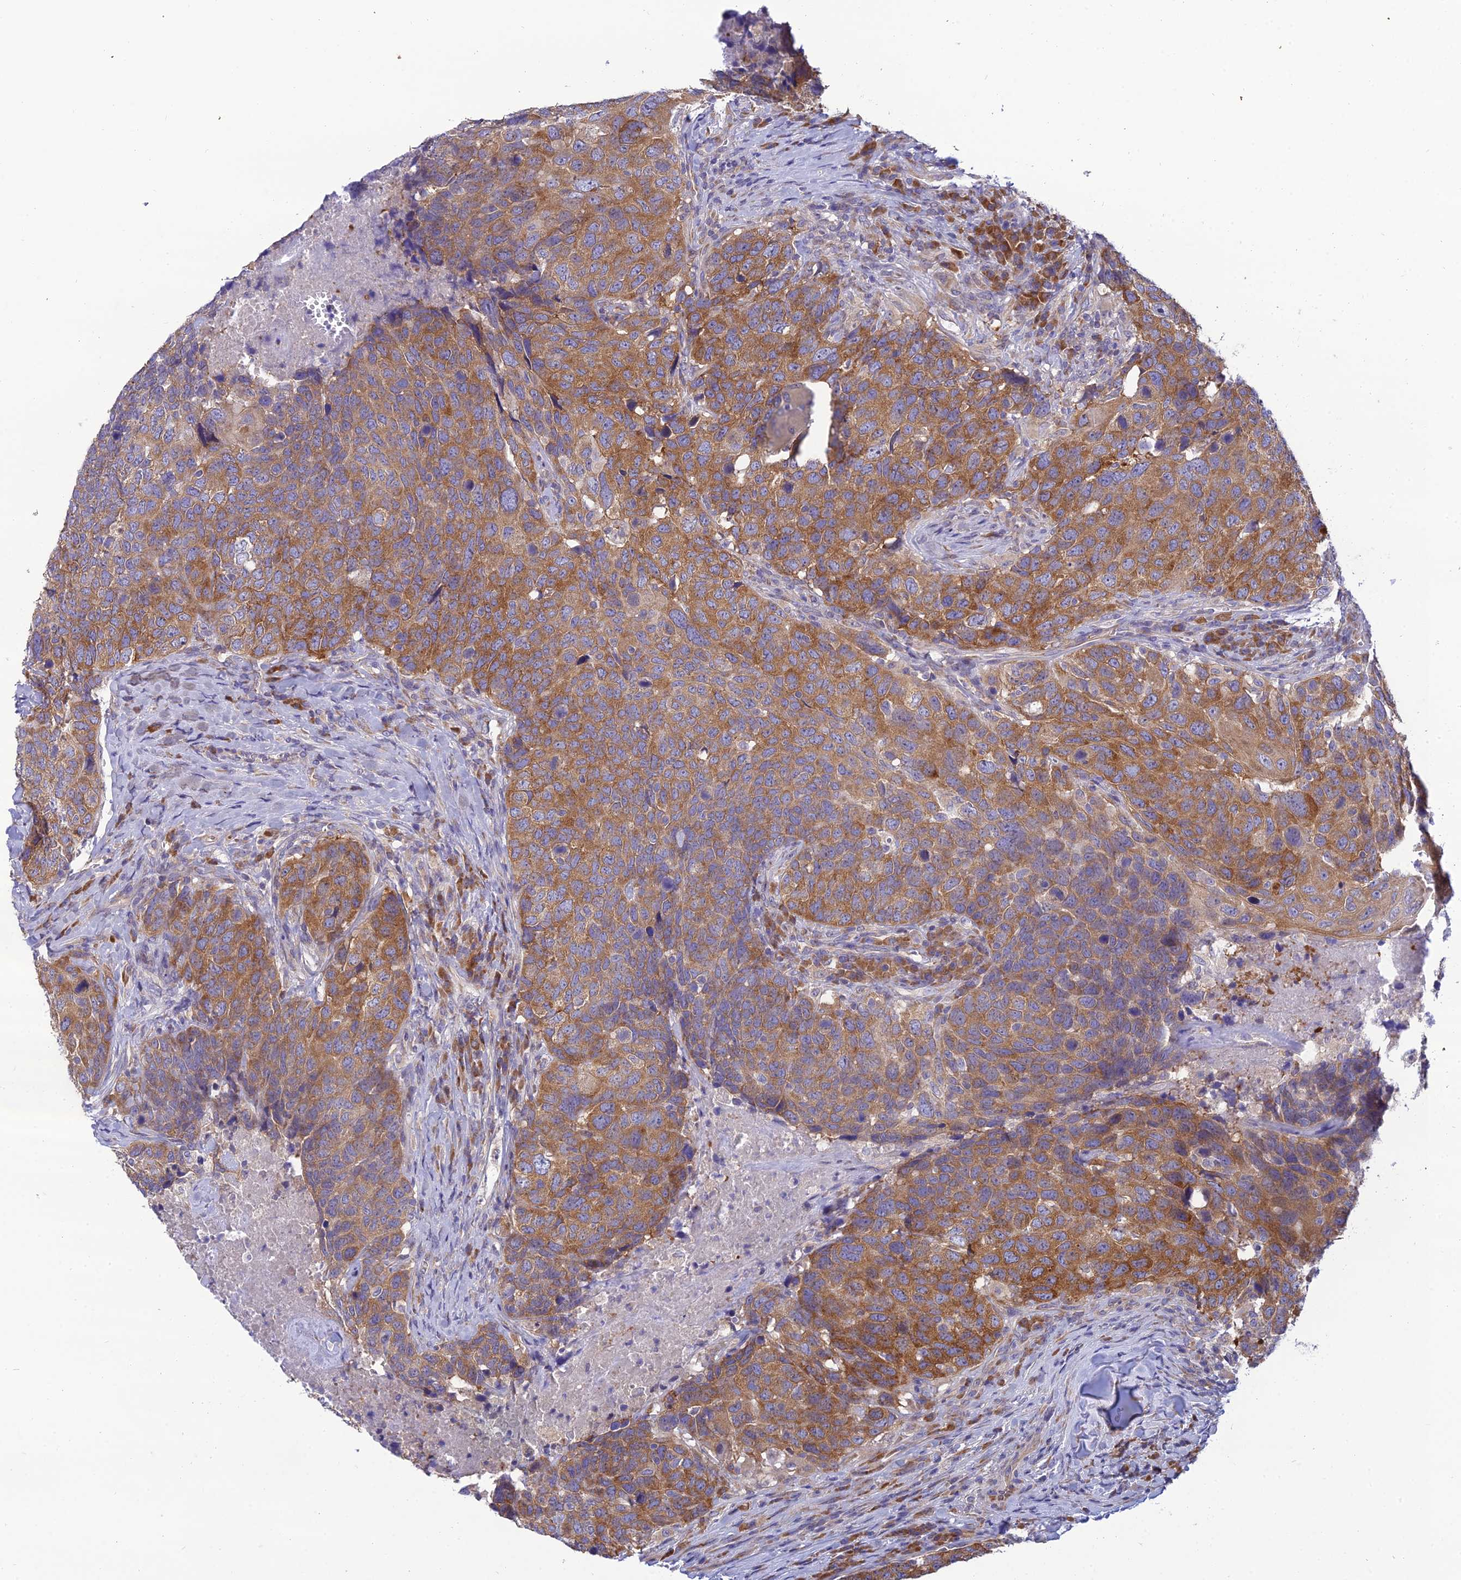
{"staining": {"intensity": "moderate", "quantity": ">75%", "location": "cytoplasmic/membranous"}, "tissue": "head and neck cancer", "cell_type": "Tumor cells", "image_type": "cancer", "snomed": [{"axis": "morphology", "description": "Squamous cell carcinoma, NOS"}, {"axis": "topography", "description": "Head-Neck"}], "caption": "Head and neck squamous cell carcinoma stained with a brown dye reveals moderate cytoplasmic/membranous positive staining in approximately >75% of tumor cells.", "gene": "CLCN7", "patient": {"sex": "male", "age": 66}}